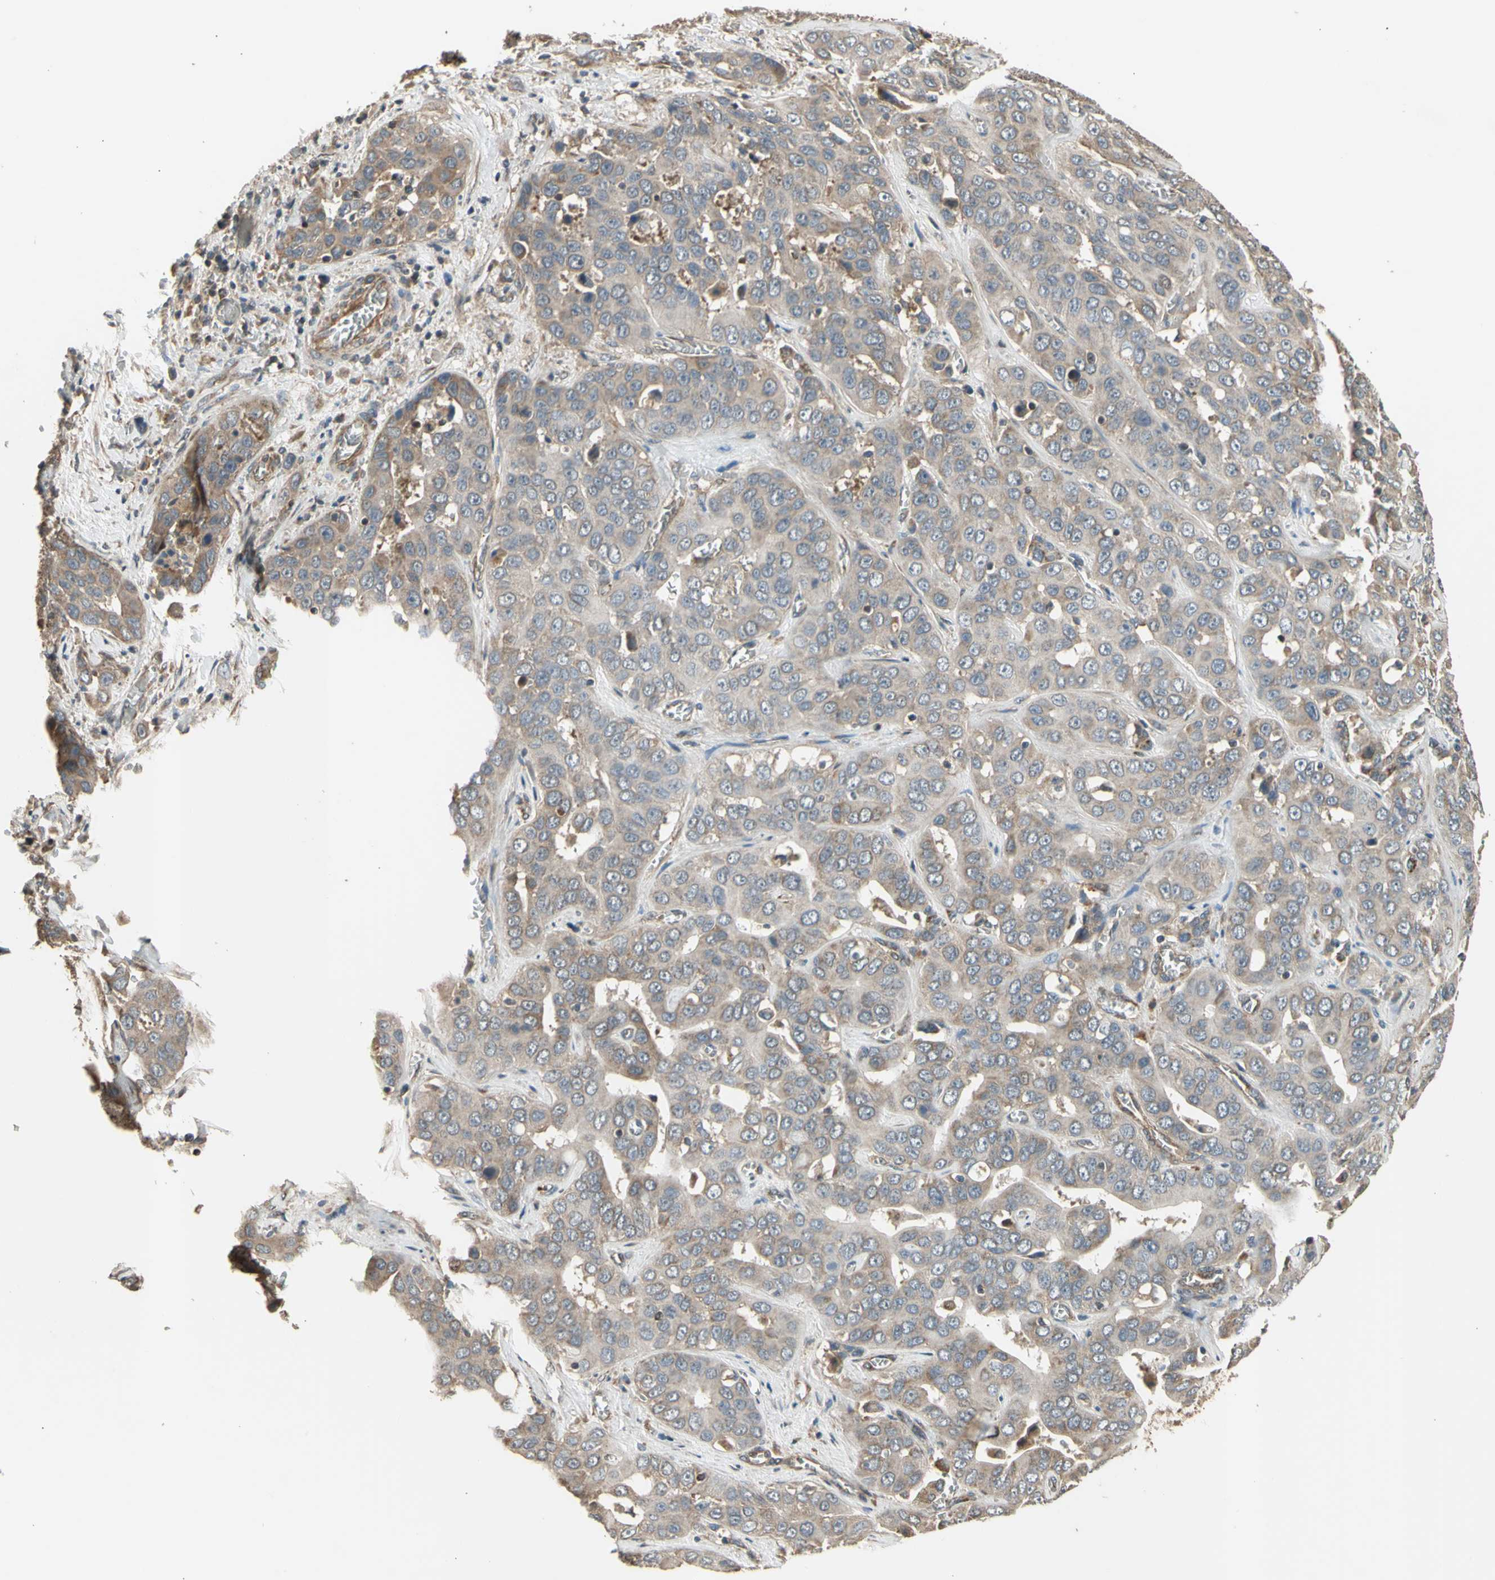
{"staining": {"intensity": "weak", "quantity": ">75%", "location": "cytoplasmic/membranous"}, "tissue": "liver cancer", "cell_type": "Tumor cells", "image_type": "cancer", "snomed": [{"axis": "morphology", "description": "Cholangiocarcinoma"}, {"axis": "topography", "description": "Liver"}], "caption": "High-magnification brightfield microscopy of liver cancer (cholangiocarcinoma) stained with DAB (brown) and counterstained with hematoxylin (blue). tumor cells exhibit weak cytoplasmic/membranous positivity is appreciated in approximately>75% of cells.", "gene": "EFNB2", "patient": {"sex": "female", "age": 52}}